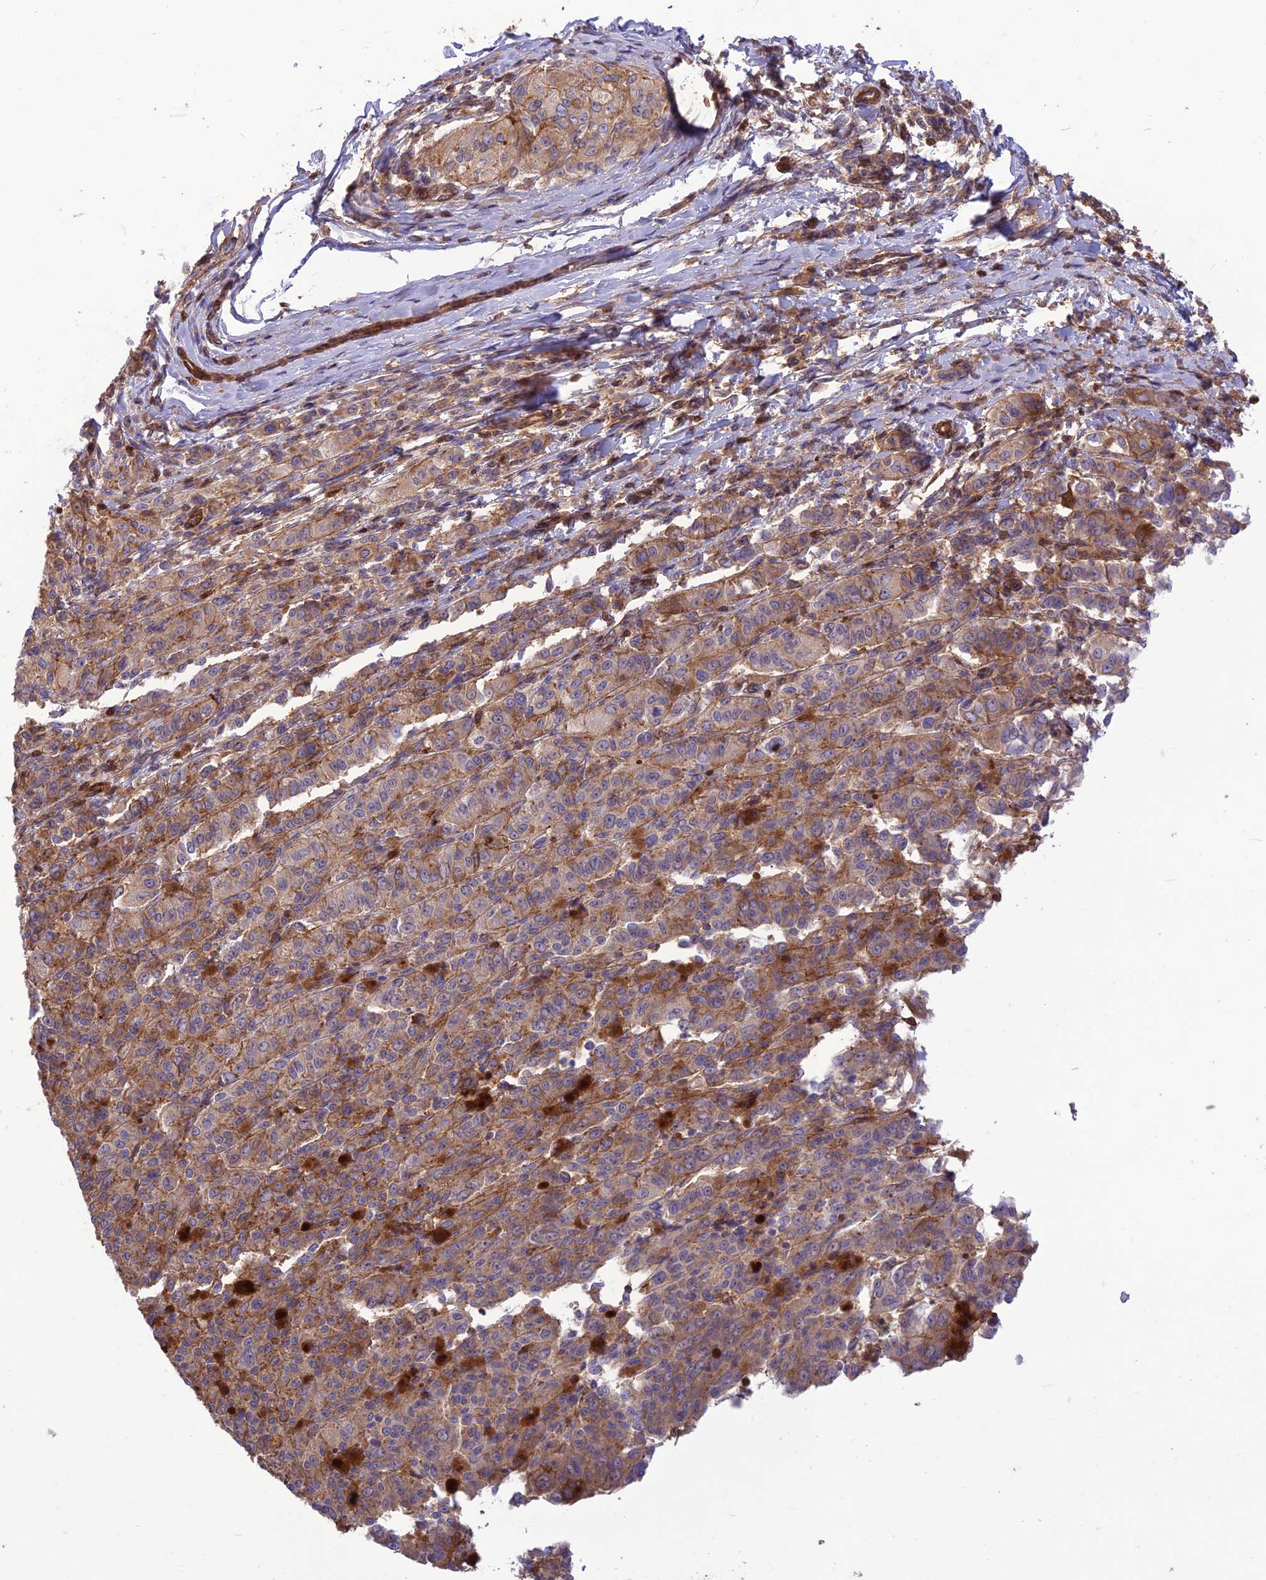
{"staining": {"intensity": "moderate", "quantity": ">75%", "location": "cytoplasmic/membranous"}, "tissue": "melanoma", "cell_type": "Tumor cells", "image_type": "cancer", "snomed": [{"axis": "morphology", "description": "Malignant melanoma, NOS"}, {"axis": "topography", "description": "Skin"}], "caption": "A brown stain shows moderate cytoplasmic/membranous expression of a protein in melanoma tumor cells.", "gene": "HPSE2", "patient": {"sex": "female", "age": 52}}